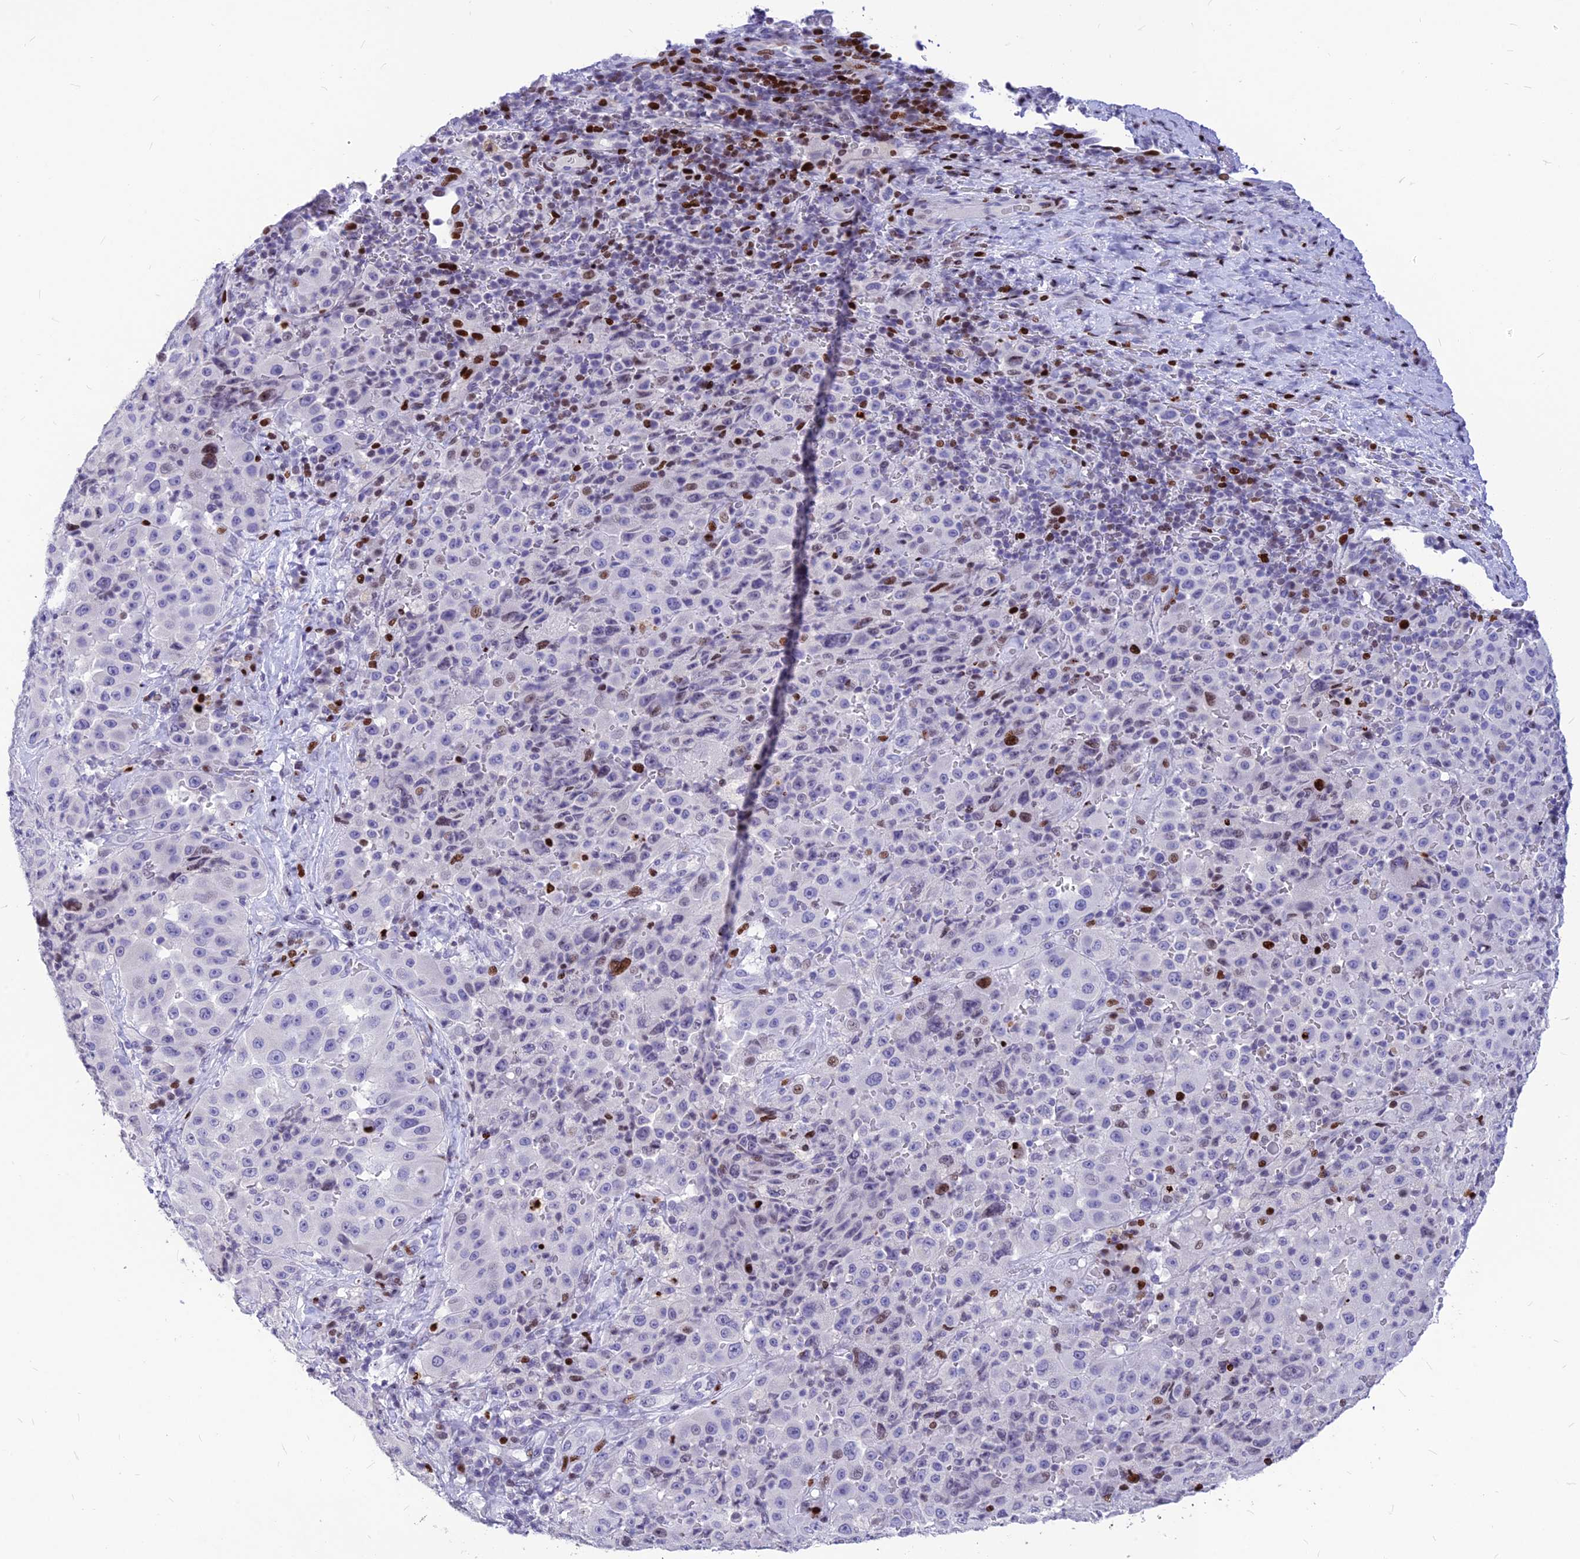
{"staining": {"intensity": "negative", "quantity": "none", "location": "none"}, "tissue": "melanoma", "cell_type": "Tumor cells", "image_type": "cancer", "snomed": [{"axis": "morphology", "description": "Malignant melanoma, Metastatic site"}, {"axis": "topography", "description": "Lymph node"}], "caption": "This image is of malignant melanoma (metastatic site) stained with immunohistochemistry (IHC) to label a protein in brown with the nuclei are counter-stained blue. There is no expression in tumor cells. The staining was performed using DAB to visualize the protein expression in brown, while the nuclei were stained in blue with hematoxylin (Magnification: 20x).", "gene": "PRPS1", "patient": {"sex": "male", "age": 62}}